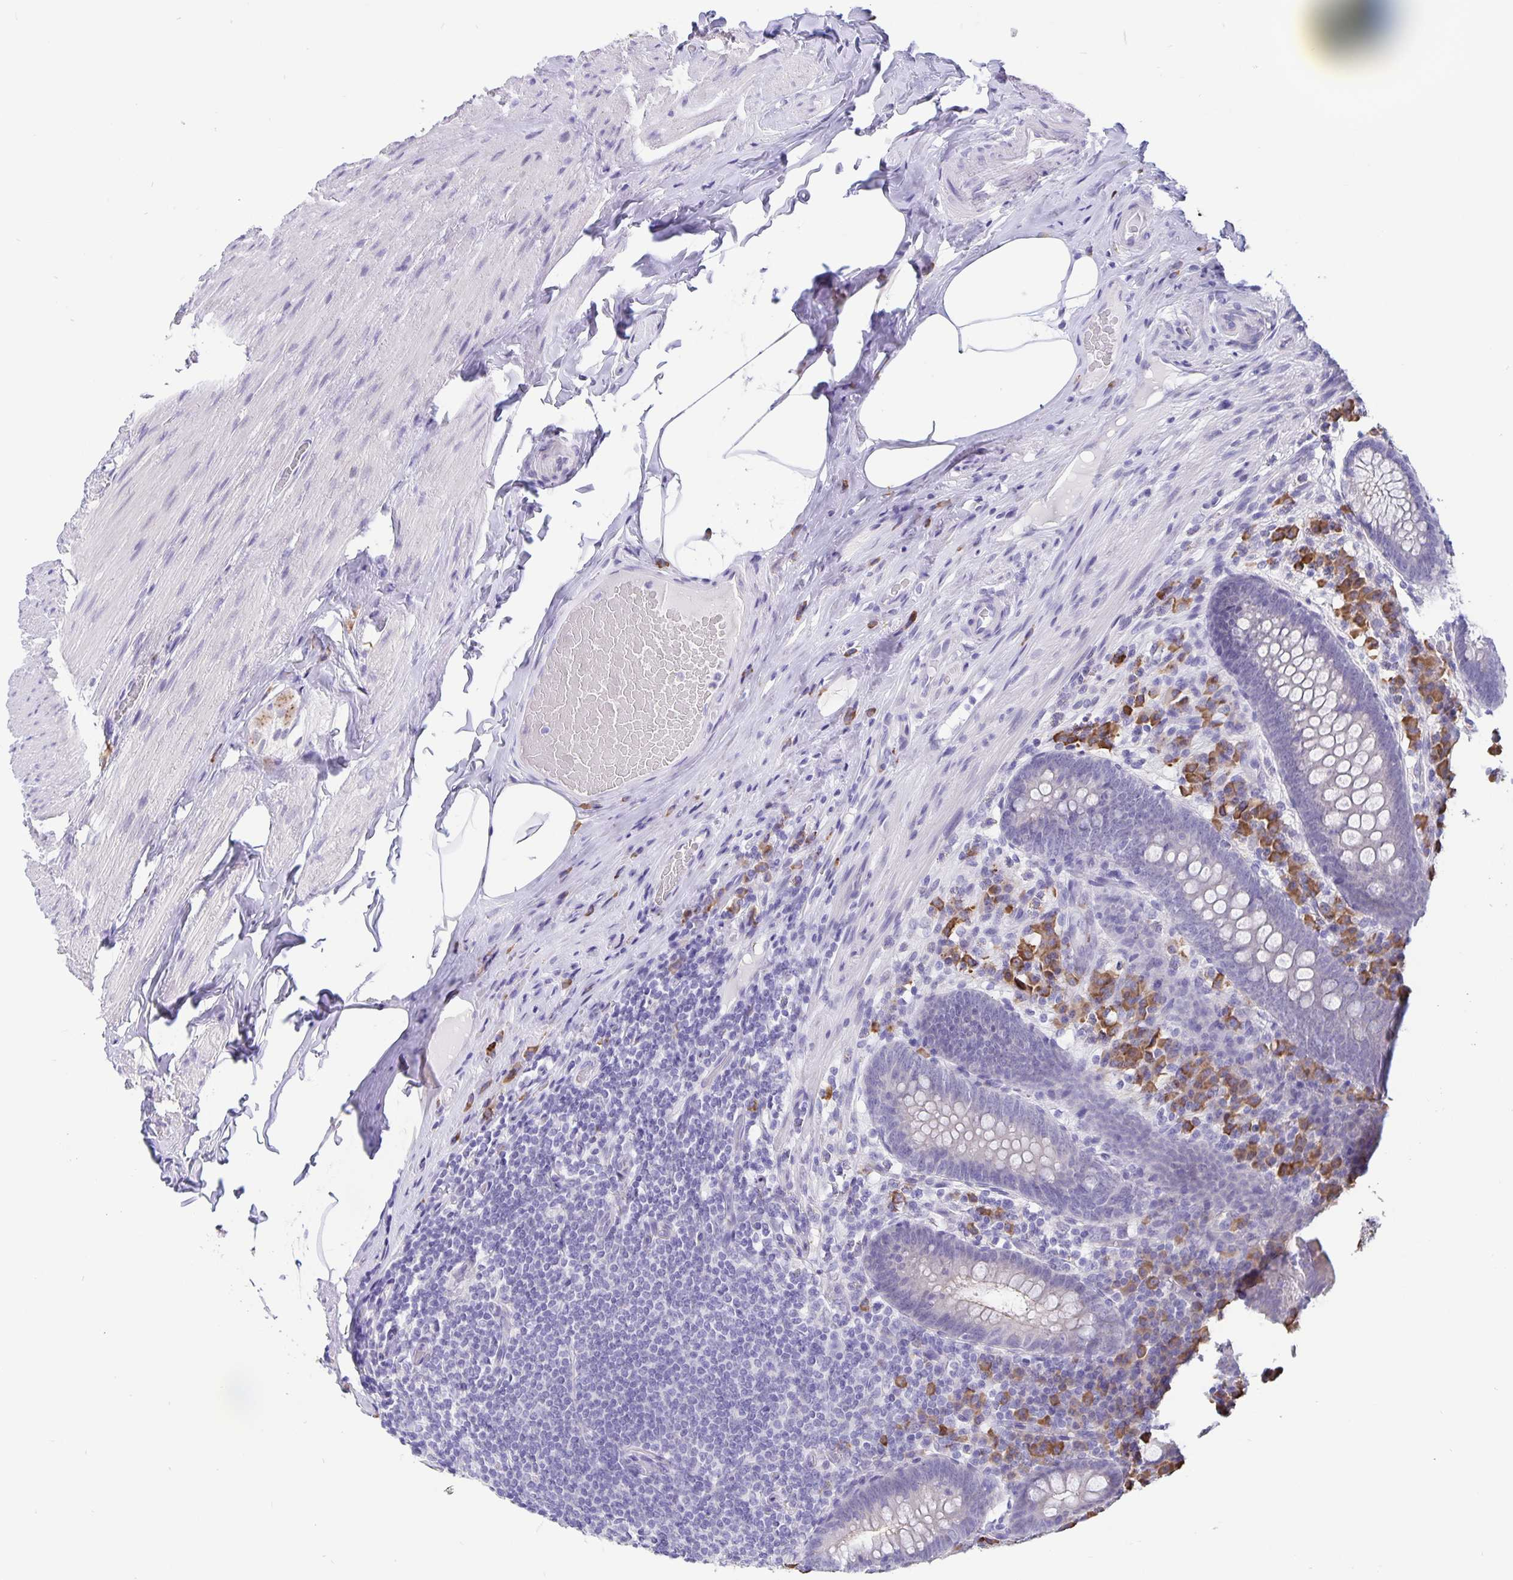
{"staining": {"intensity": "negative", "quantity": "none", "location": "none"}, "tissue": "appendix", "cell_type": "Glandular cells", "image_type": "normal", "snomed": [{"axis": "morphology", "description": "Normal tissue, NOS"}, {"axis": "topography", "description": "Appendix"}], "caption": "Appendix stained for a protein using IHC demonstrates no positivity glandular cells.", "gene": "ERMN", "patient": {"sex": "male", "age": 71}}